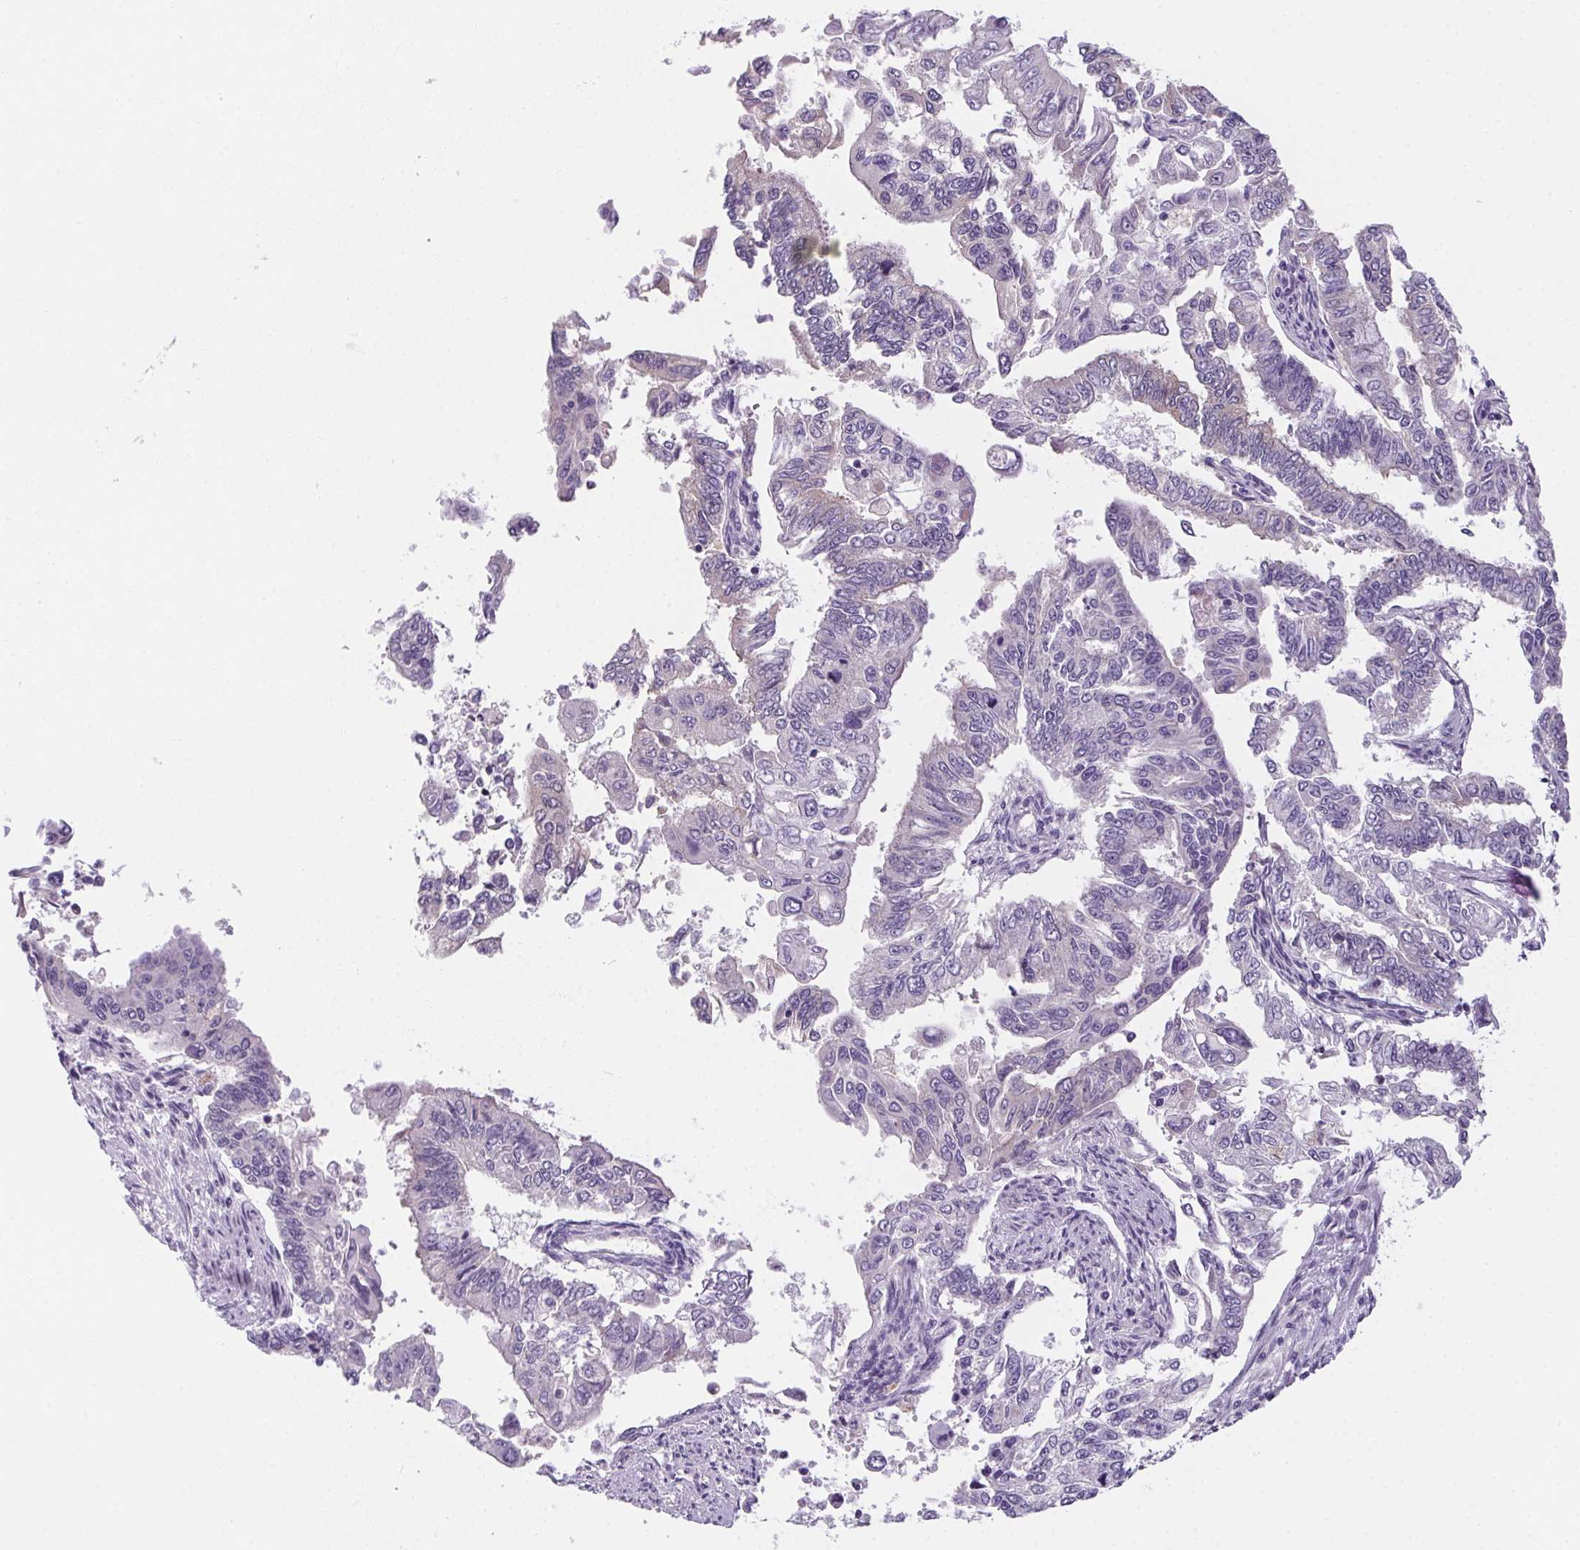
{"staining": {"intensity": "negative", "quantity": "none", "location": "none"}, "tissue": "endometrial cancer", "cell_type": "Tumor cells", "image_type": "cancer", "snomed": [{"axis": "morphology", "description": "Adenocarcinoma, NOS"}, {"axis": "topography", "description": "Uterus"}], "caption": "Immunohistochemistry (IHC) histopathology image of endometrial cancer (adenocarcinoma) stained for a protein (brown), which demonstrates no positivity in tumor cells.", "gene": "PRKAA1", "patient": {"sex": "female", "age": 59}}